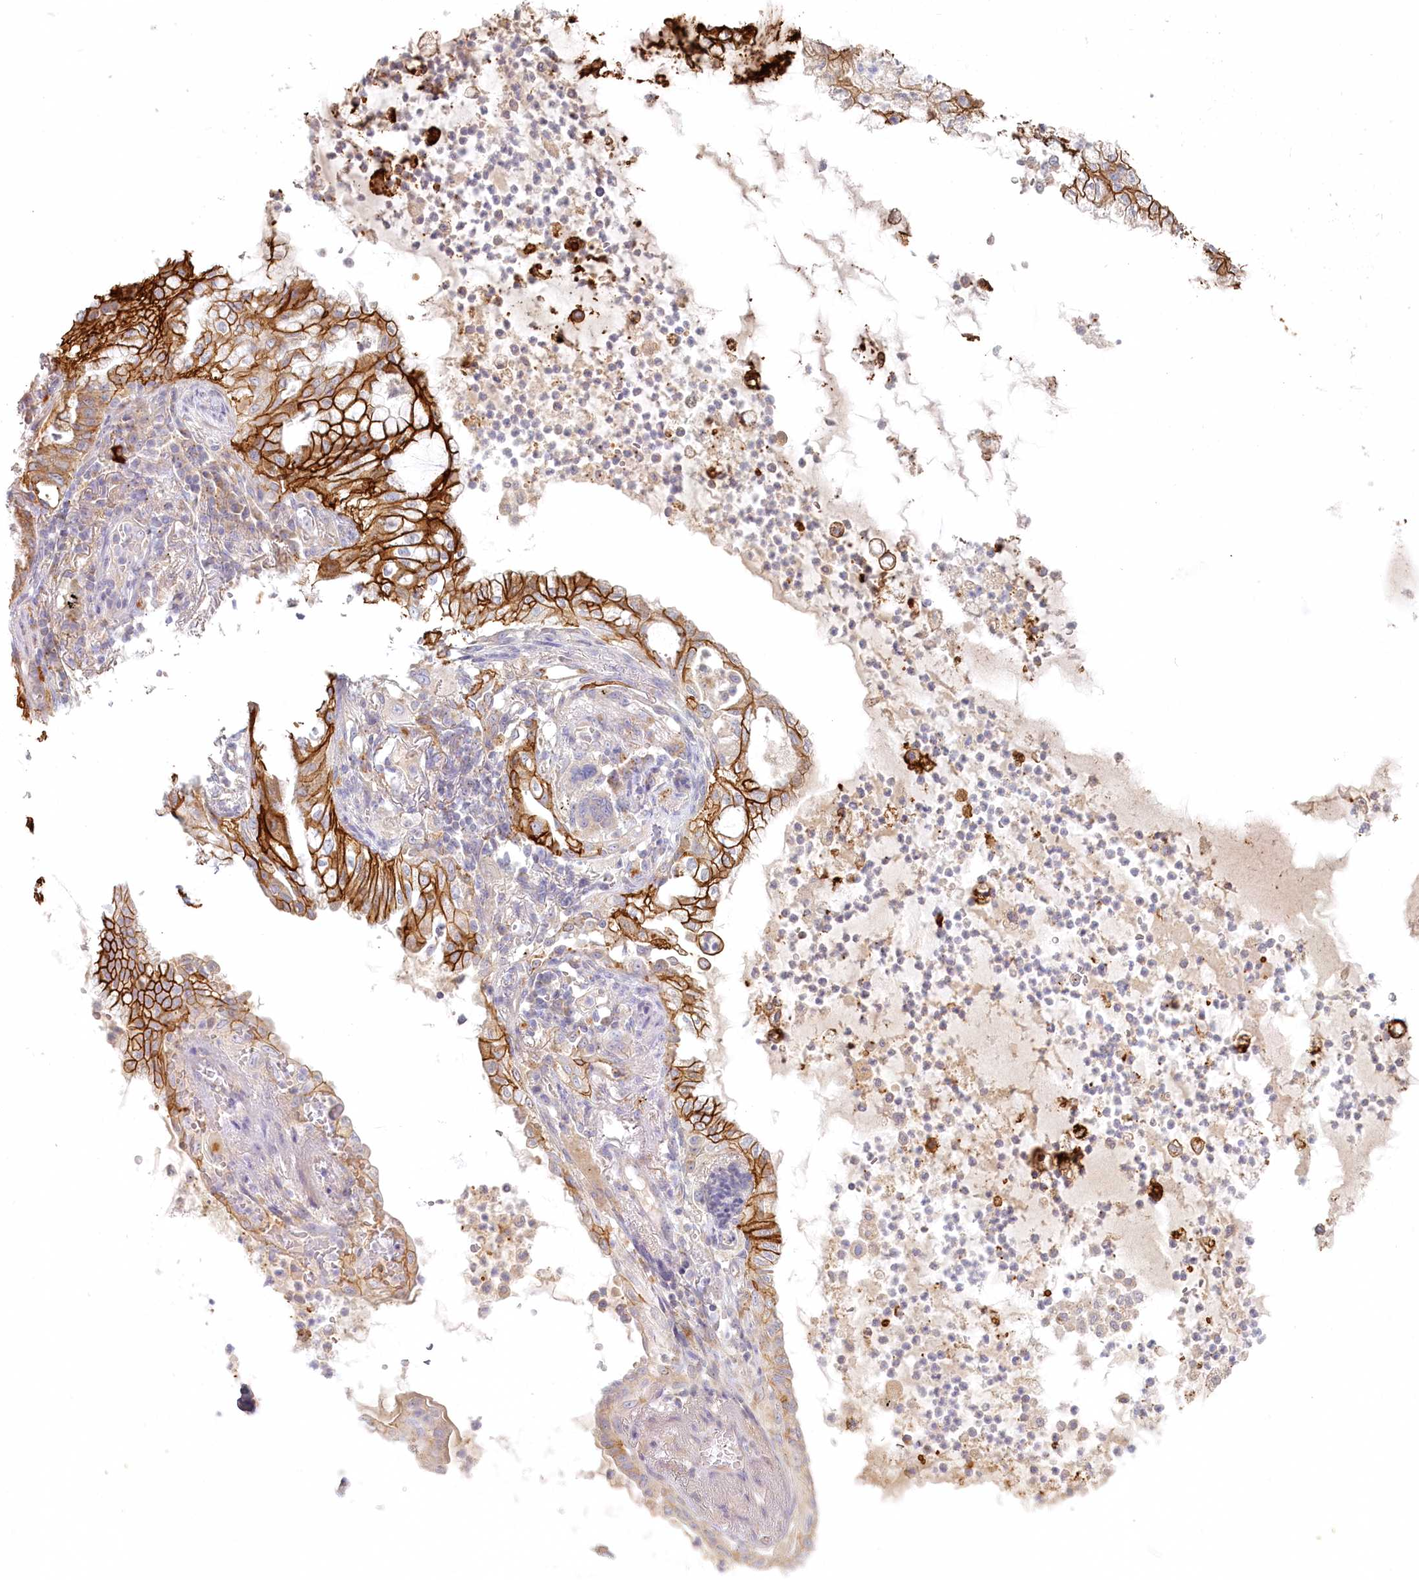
{"staining": {"intensity": "strong", "quantity": "25%-75%", "location": "cytoplasmic/membranous"}, "tissue": "lung cancer", "cell_type": "Tumor cells", "image_type": "cancer", "snomed": [{"axis": "morphology", "description": "Adenocarcinoma, NOS"}, {"axis": "topography", "description": "Lung"}], "caption": "Human lung adenocarcinoma stained with a brown dye exhibits strong cytoplasmic/membranous positive positivity in about 25%-75% of tumor cells.", "gene": "VSIG1", "patient": {"sex": "female", "age": 70}}